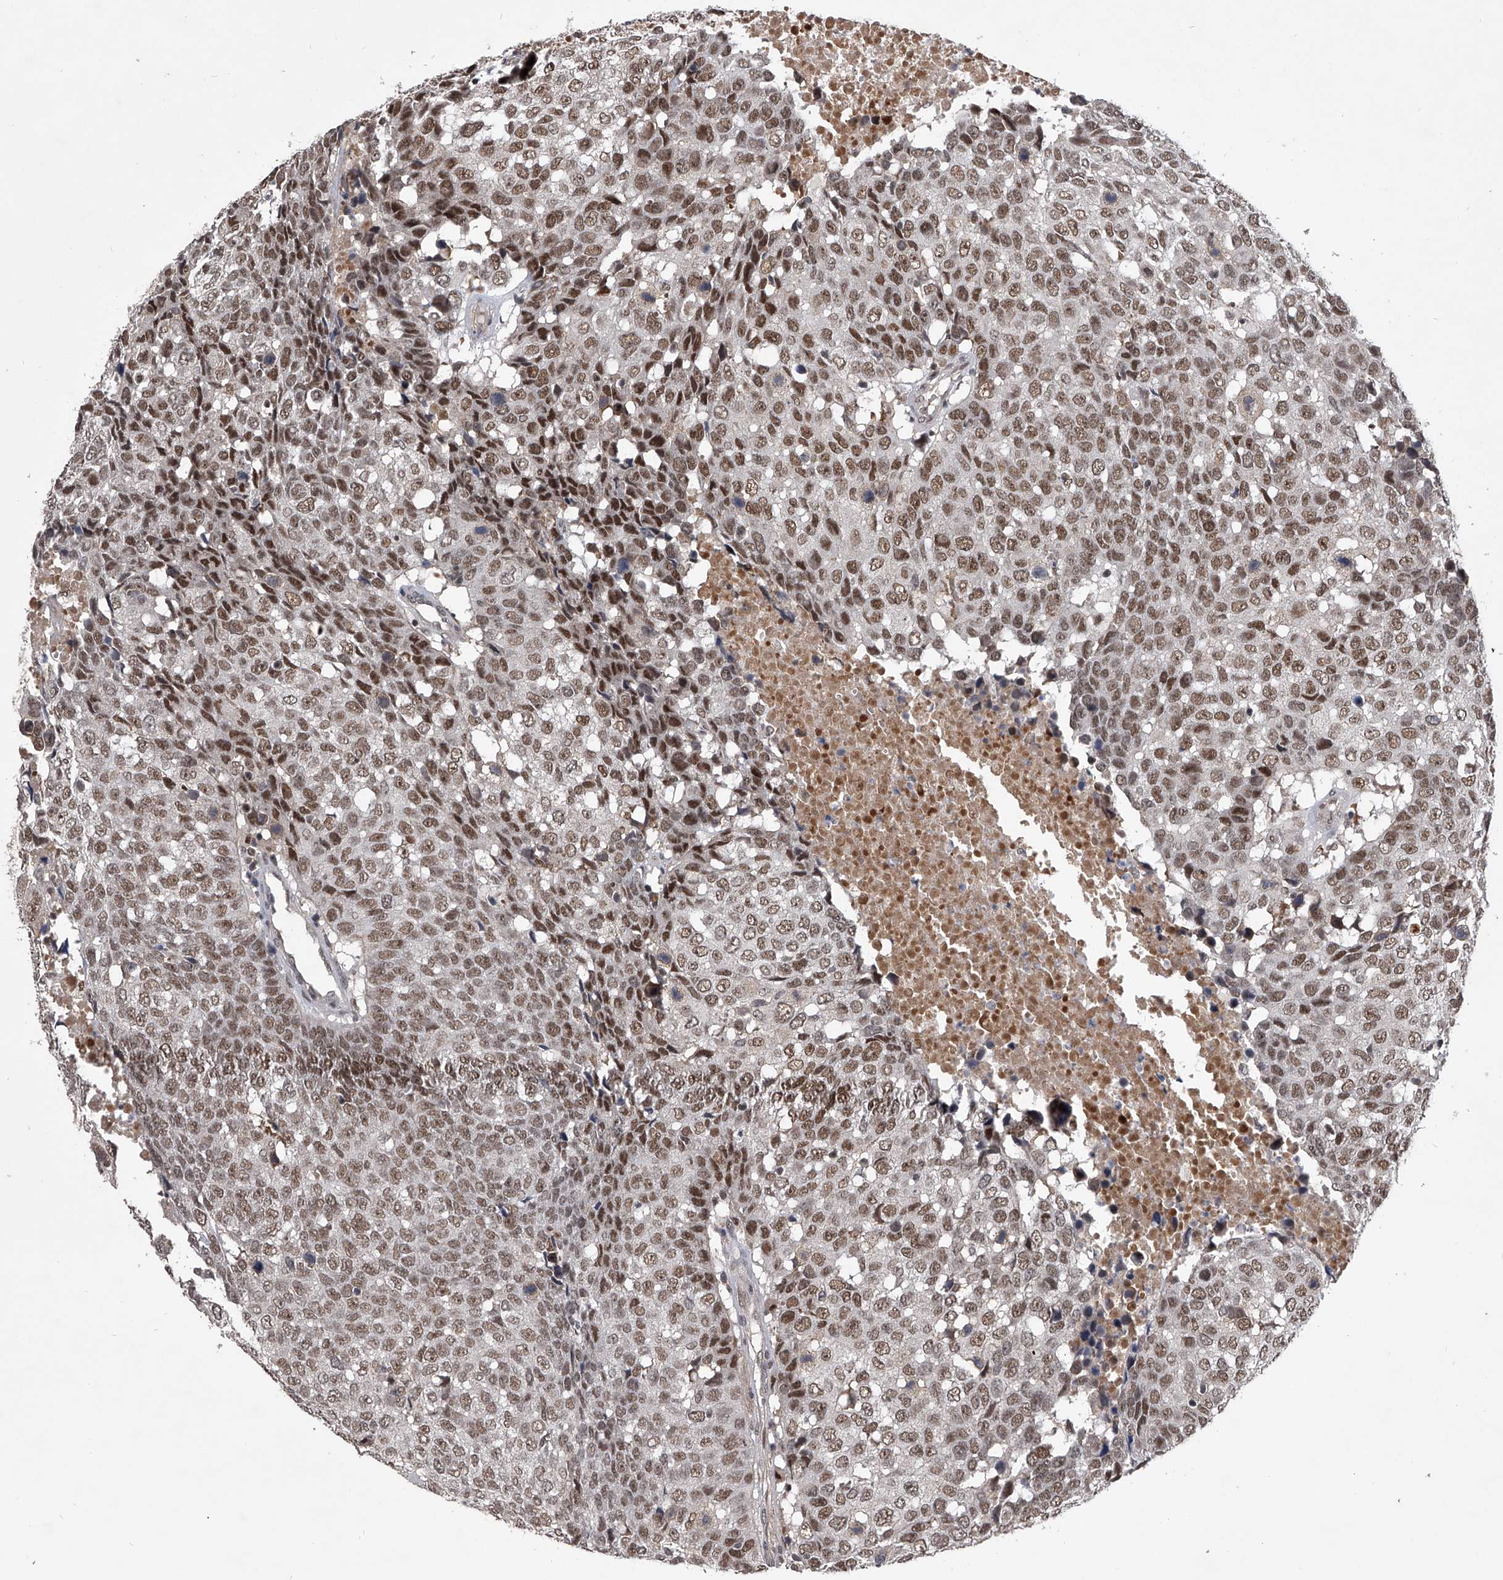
{"staining": {"intensity": "moderate", "quantity": ">75%", "location": "nuclear"}, "tissue": "head and neck cancer", "cell_type": "Tumor cells", "image_type": "cancer", "snomed": [{"axis": "morphology", "description": "Squamous cell carcinoma, NOS"}, {"axis": "topography", "description": "Head-Neck"}], "caption": "Approximately >75% of tumor cells in head and neck squamous cell carcinoma reveal moderate nuclear protein staining as visualized by brown immunohistochemical staining.", "gene": "CMTR1", "patient": {"sex": "male", "age": 66}}